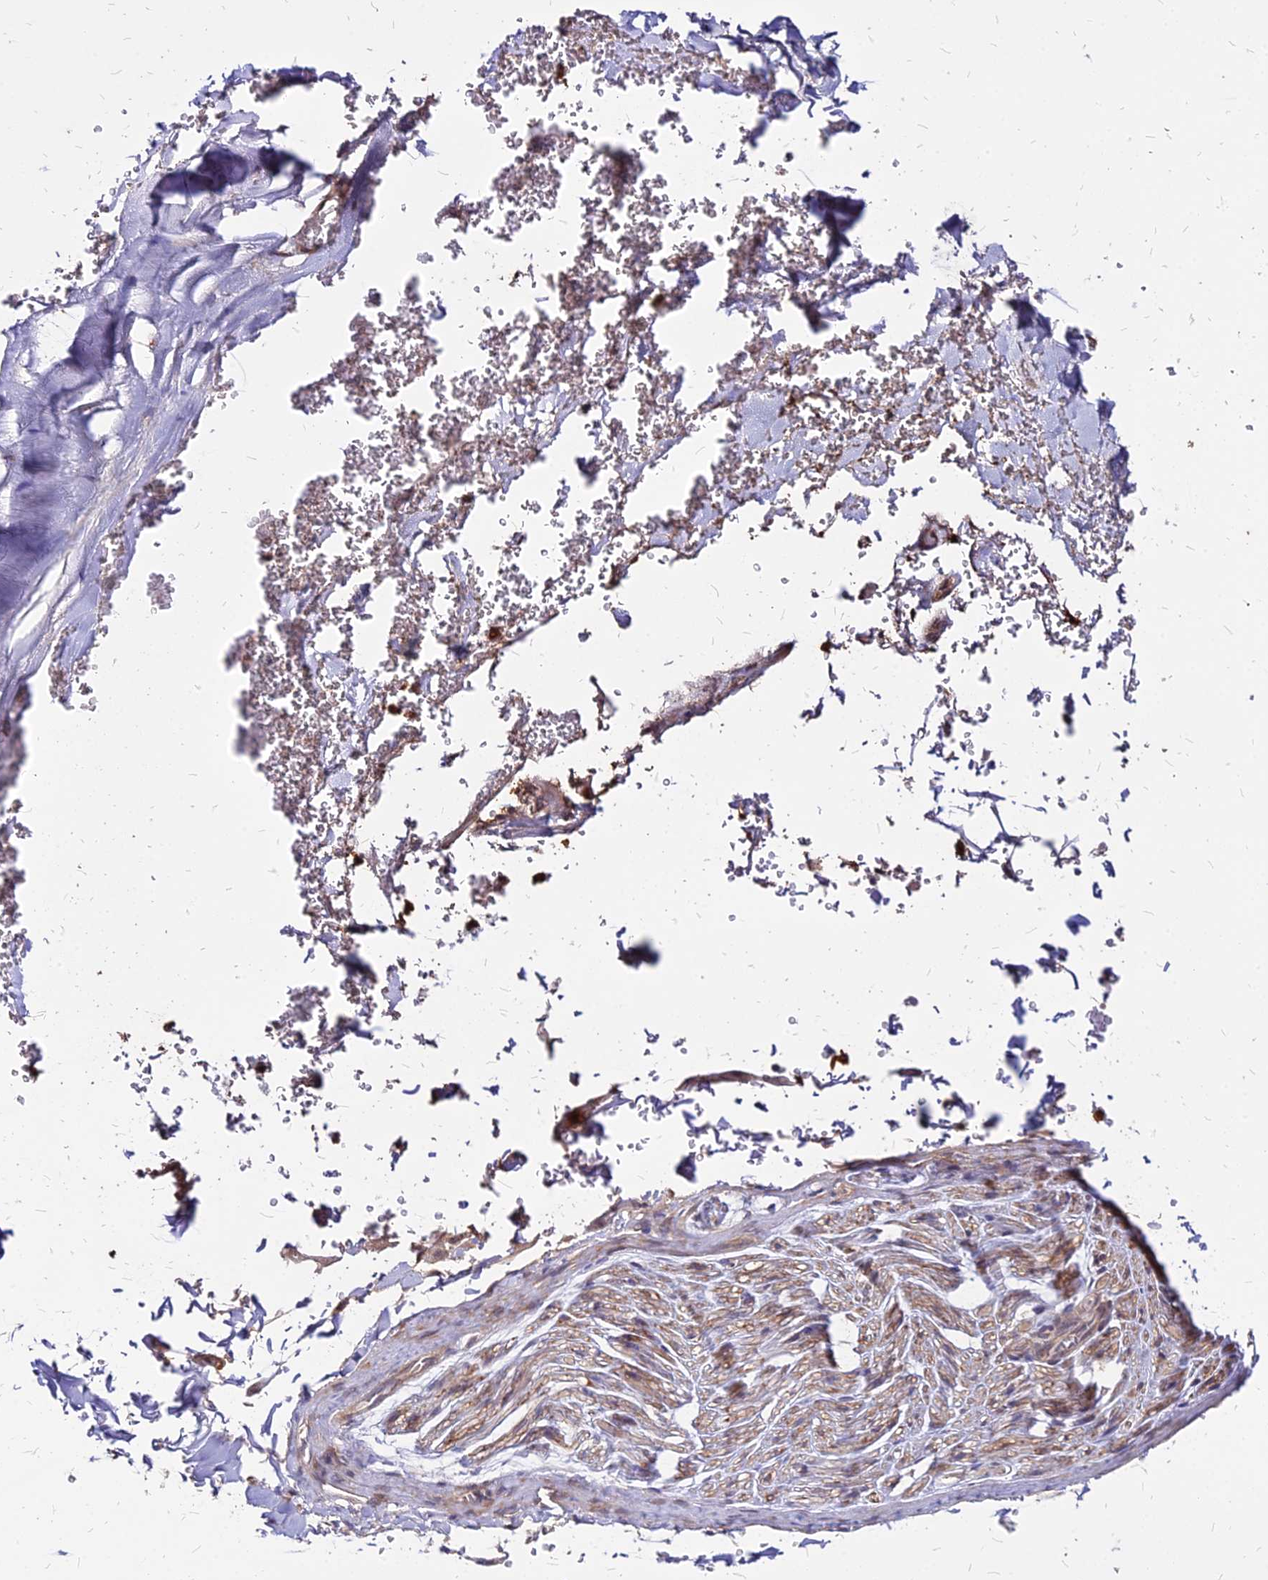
{"staining": {"intensity": "moderate", "quantity": ">75%", "location": "cytoplasmic/membranous"}, "tissue": "adipose tissue", "cell_type": "Adipocytes", "image_type": "normal", "snomed": [{"axis": "morphology", "description": "Normal tissue, NOS"}, {"axis": "topography", "description": "Cartilage tissue"}], "caption": "Adipose tissue was stained to show a protein in brown. There is medium levels of moderate cytoplasmic/membranous positivity in approximately >75% of adipocytes. The staining is performed using DAB brown chromogen to label protein expression. The nuclei are counter-stained blue using hematoxylin.", "gene": "APBA3", "patient": {"sex": "female", "age": 63}}